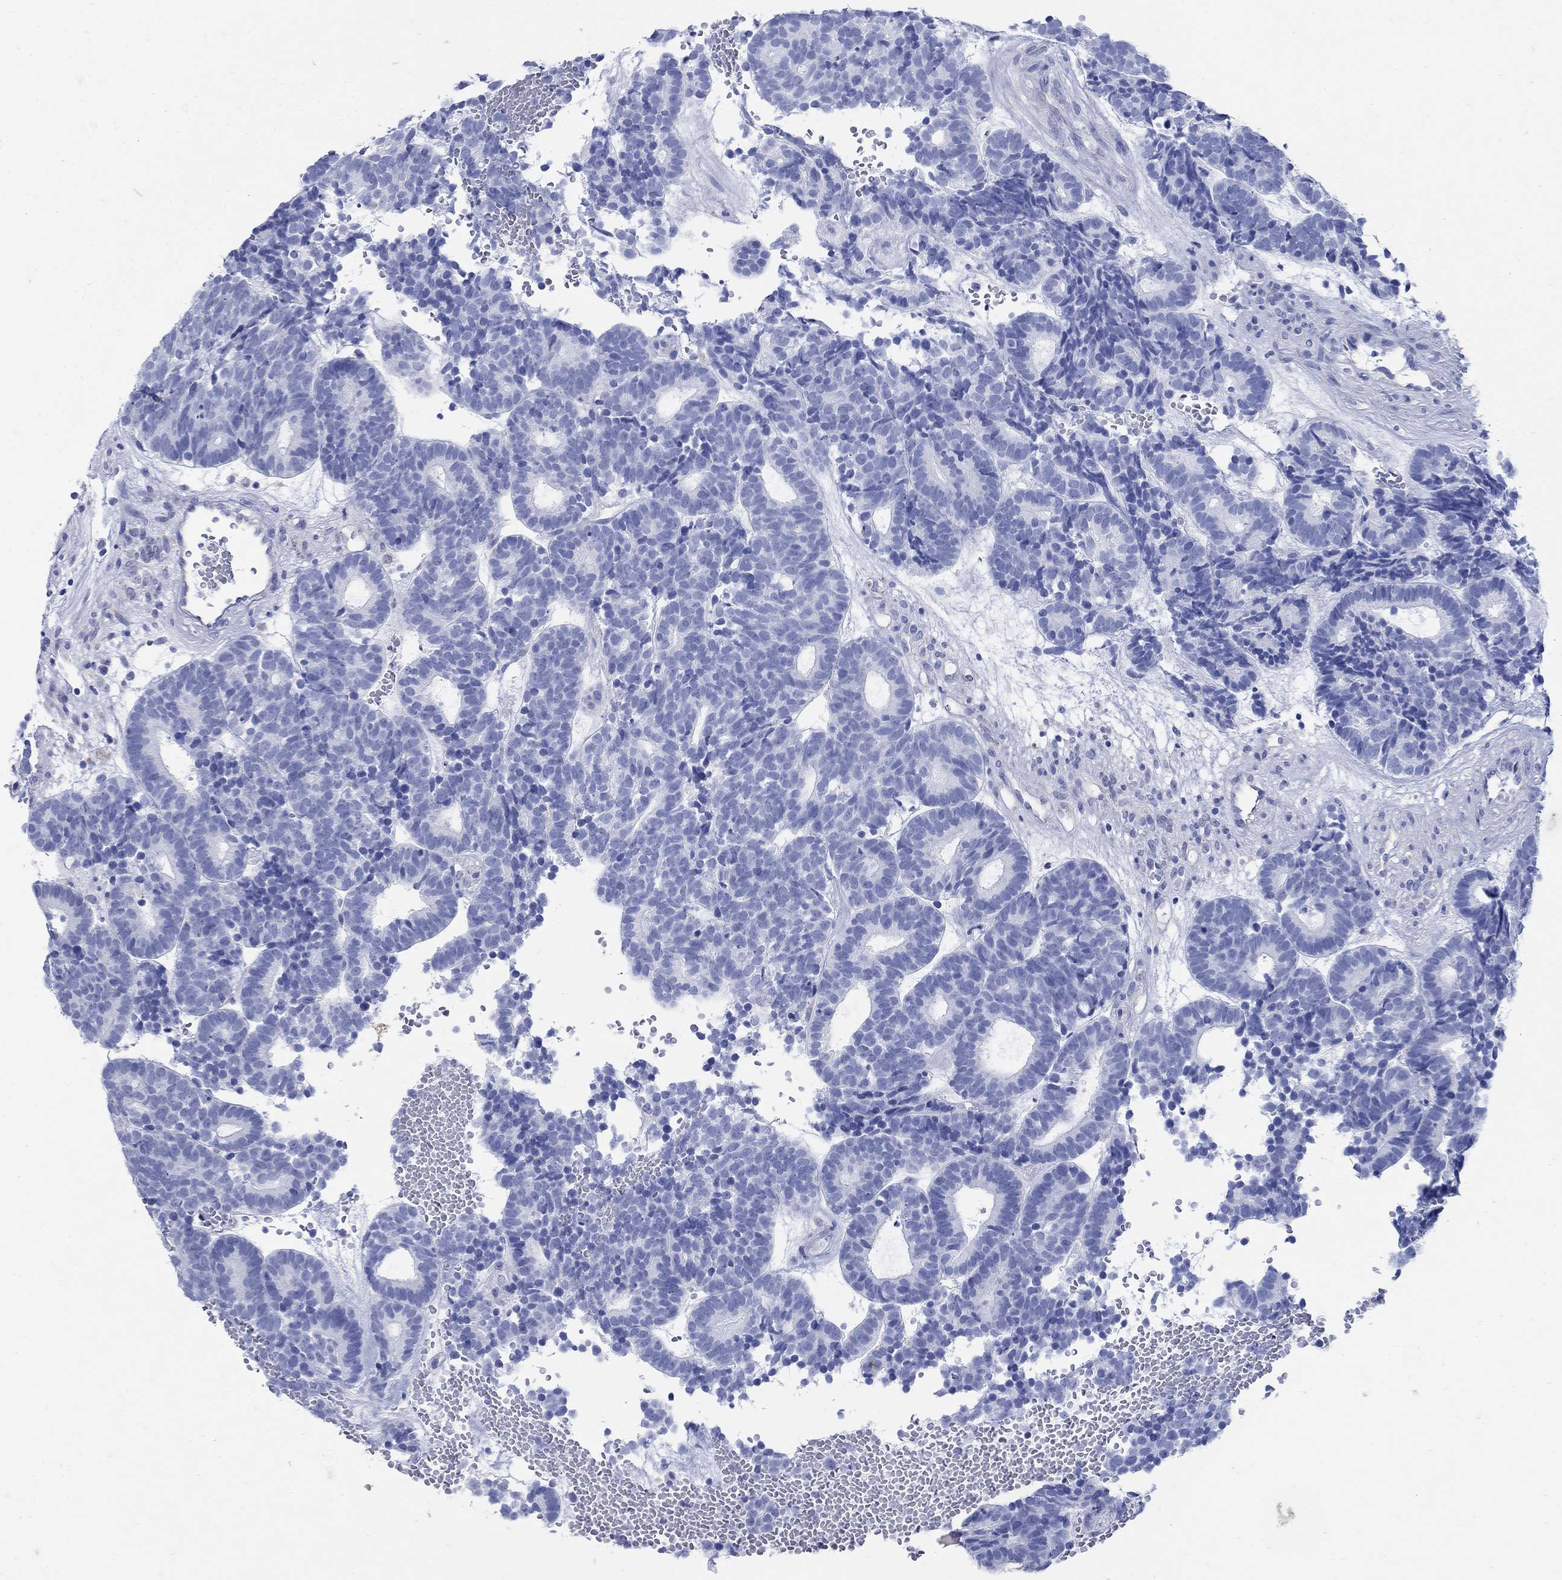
{"staining": {"intensity": "negative", "quantity": "none", "location": "none"}, "tissue": "head and neck cancer", "cell_type": "Tumor cells", "image_type": "cancer", "snomed": [{"axis": "morphology", "description": "Adenocarcinoma, NOS"}, {"axis": "topography", "description": "Head-Neck"}], "caption": "Head and neck adenocarcinoma was stained to show a protein in brown. There is no significant staining in tumor cells.", "gene": "ZDHHC14", "patient": {"sex": "female", "age": 81}}